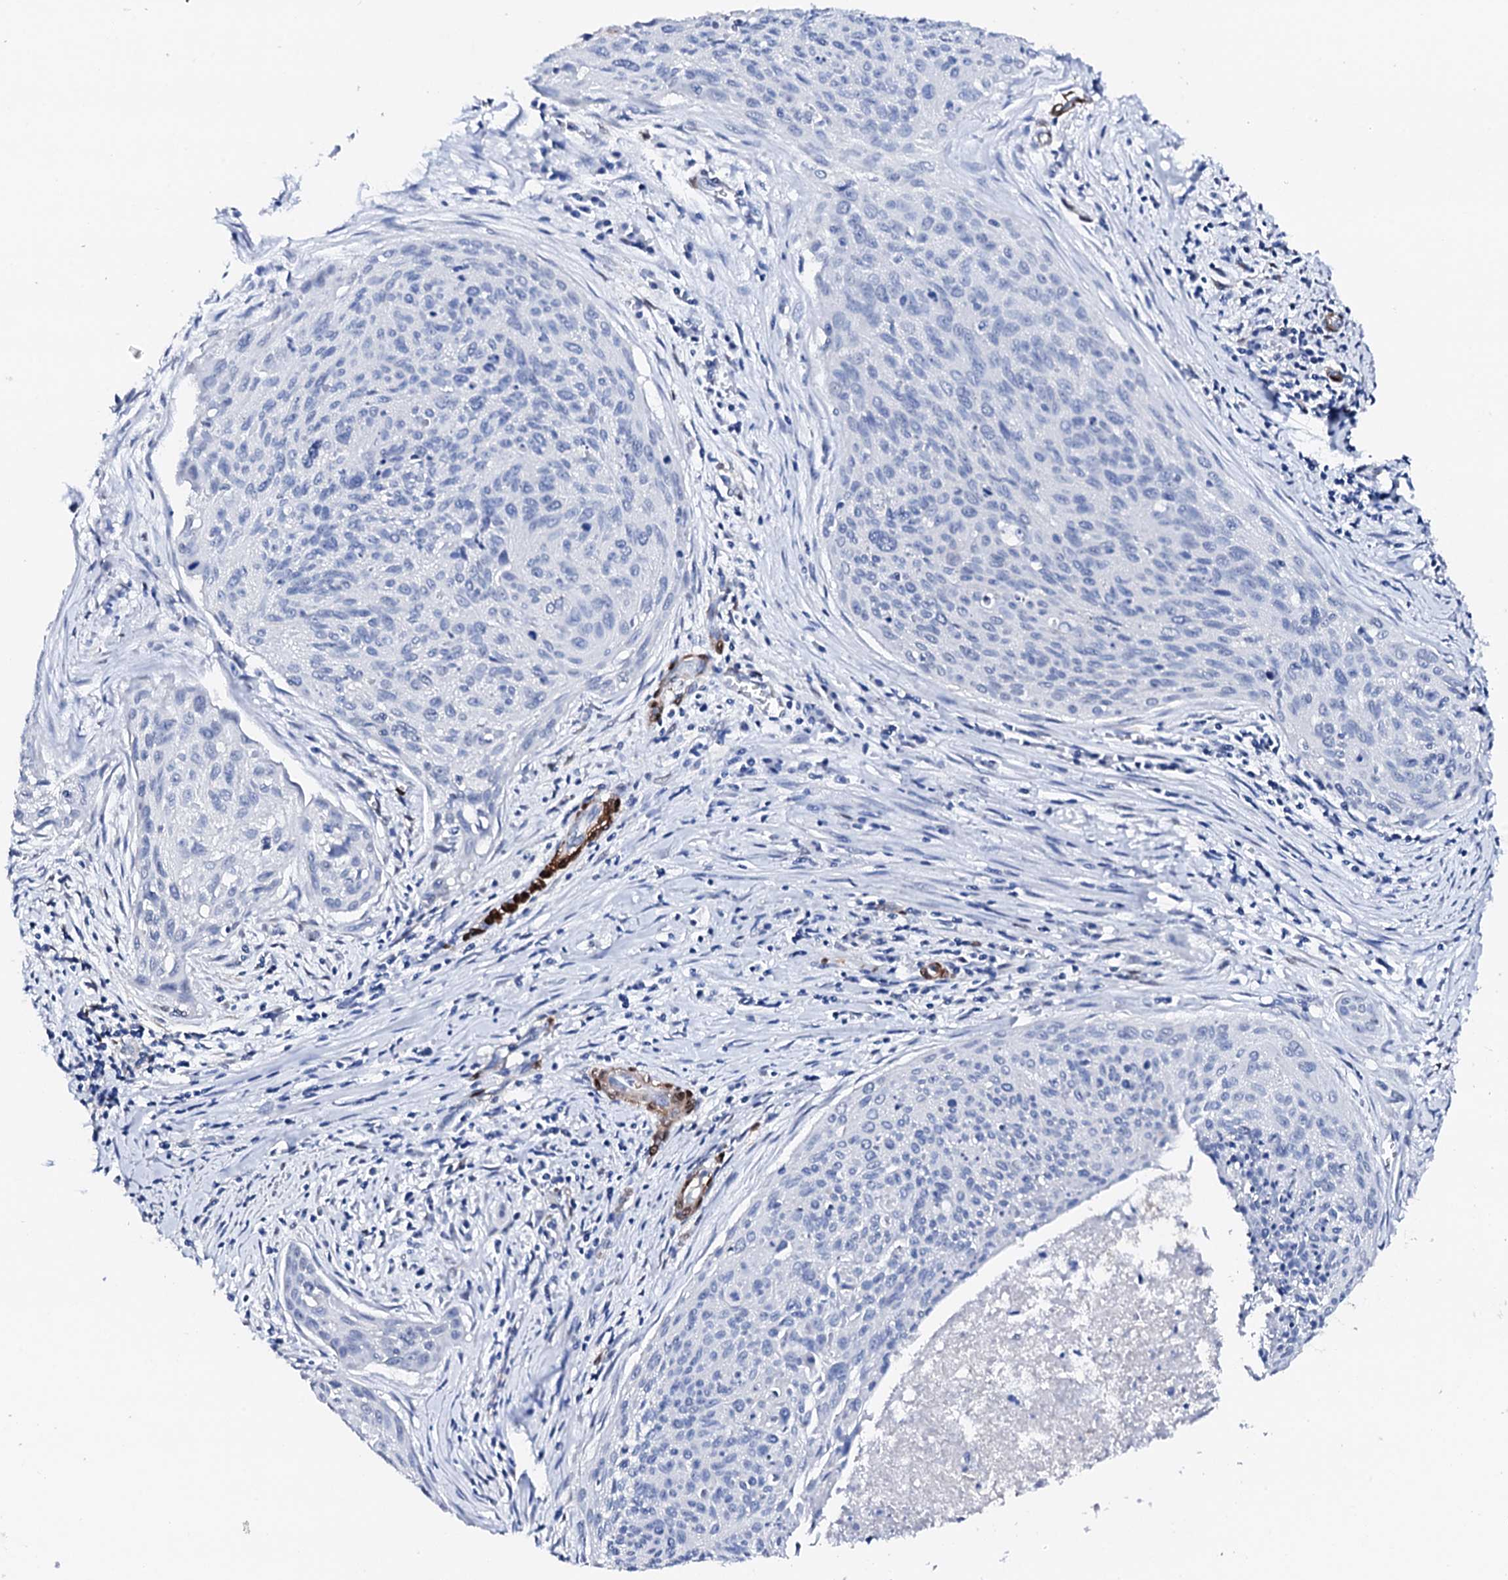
{"staining": {"intensity": "negative", "quantity": "none", "location": "none"}, "tissue": "cervical cancer", "cell_type": "Tumor cells", "image_type": "cancer", "snomed": [{"axis": "morphology", "description": "Squamous cell carcinoma, NOS"}, {"axis": "topography", "description": "Cervix"}], "caption": "Tumor cells show no significant protein staining in cervical cancer (squamous cell carcinoma). The staining was performed using DAB (3,3'-diaminobenzidine) to visualize the protein expression in brown, while the nuclei were stained in blue with hematoxylin (Magnification: 20x).", "gene": "NRIP2", "patient": {"sex": "female", "age": 55}}